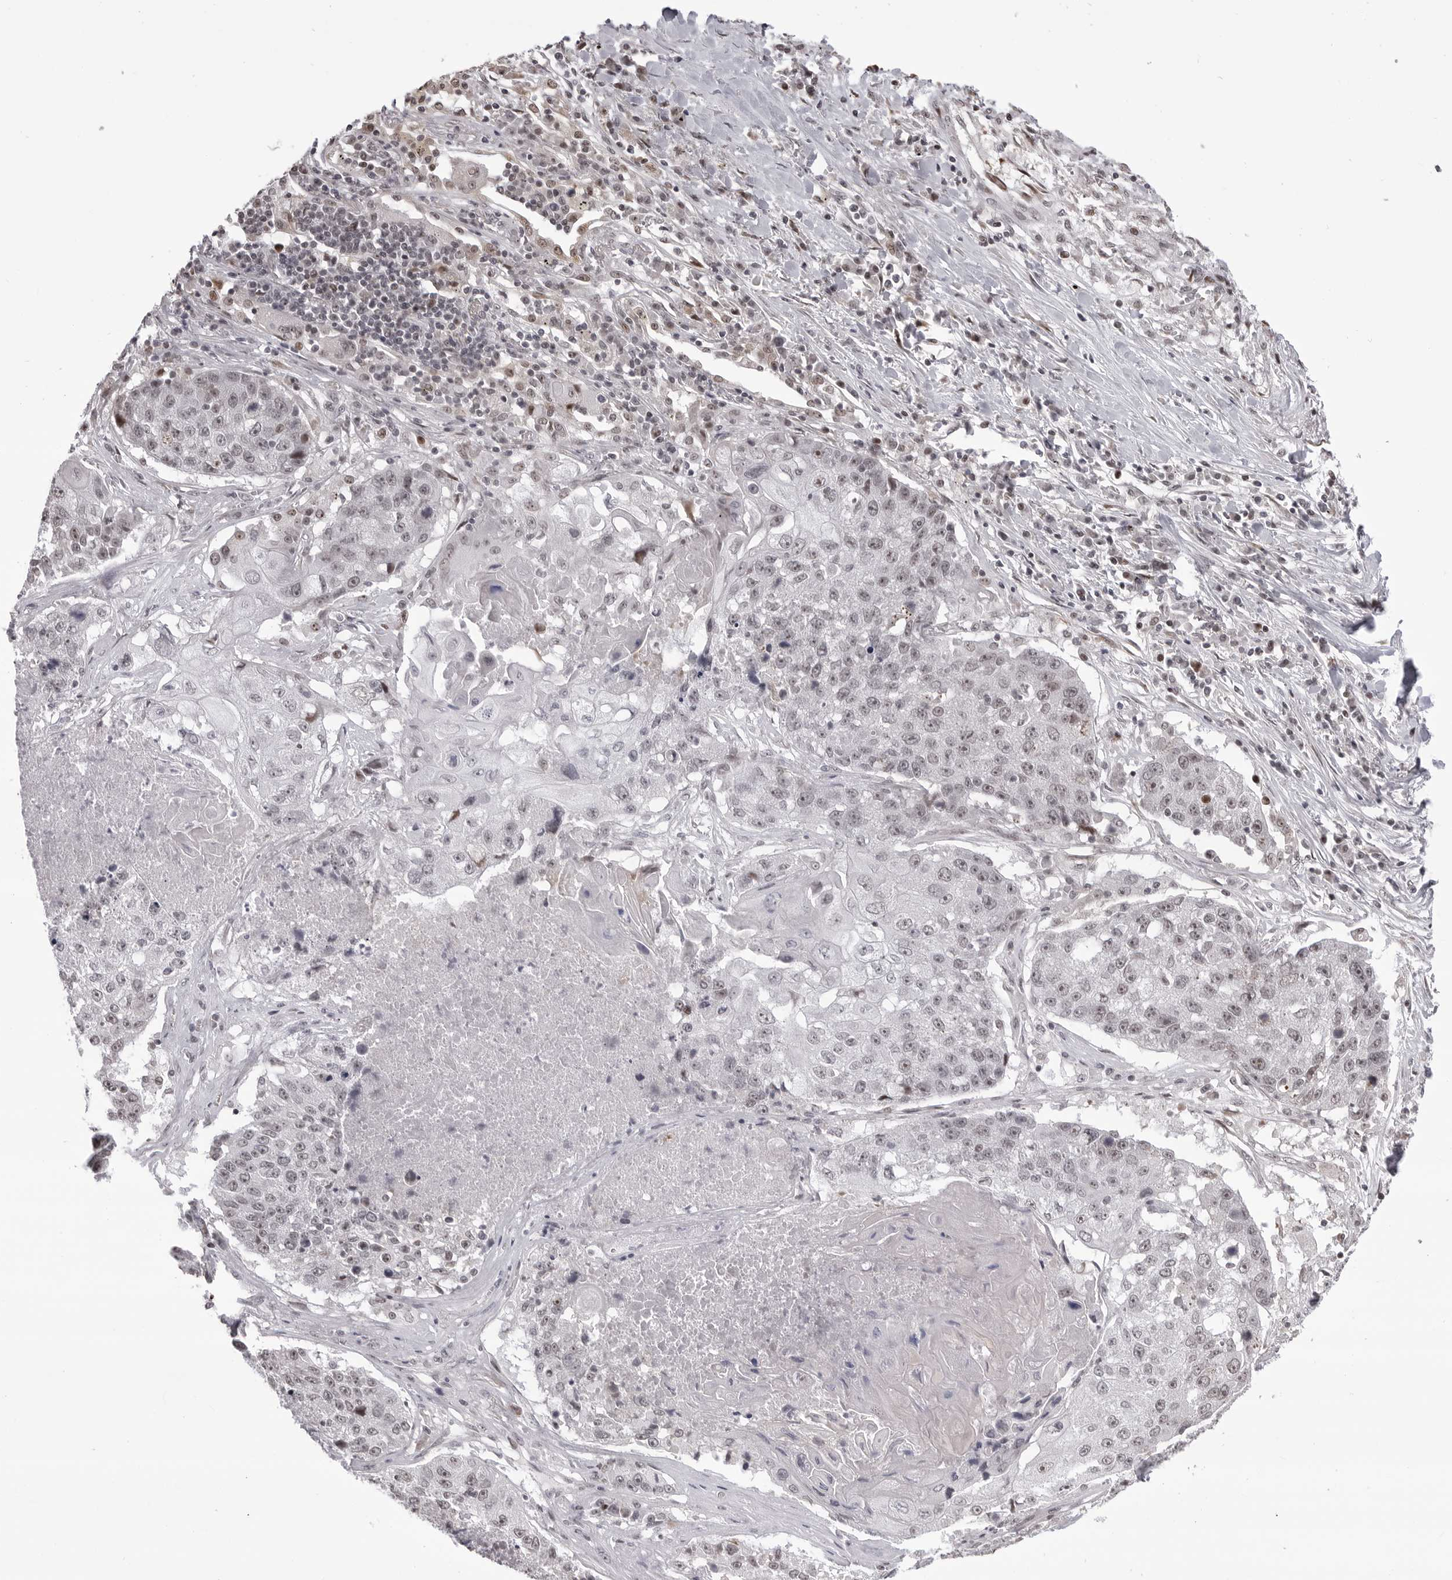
{"staining": {"intensity": "negative", "quantity": "none", "location": "none"}, "tissue": "lung cancer", "cell_type": "Tumor cells", "image_type": "cancer", "snomed": [{"axis": "morphology", "description": "Squamous cell carcinoma, NOS"}, {"axis": "topography", "description": "Lung"}], "caption": "Histopathology image shows no significant protein staining in tumor cells of squamous cell carcinoma (lung).", "gene": "PHF3", "patient": {"sex": "male", "age": 61}}